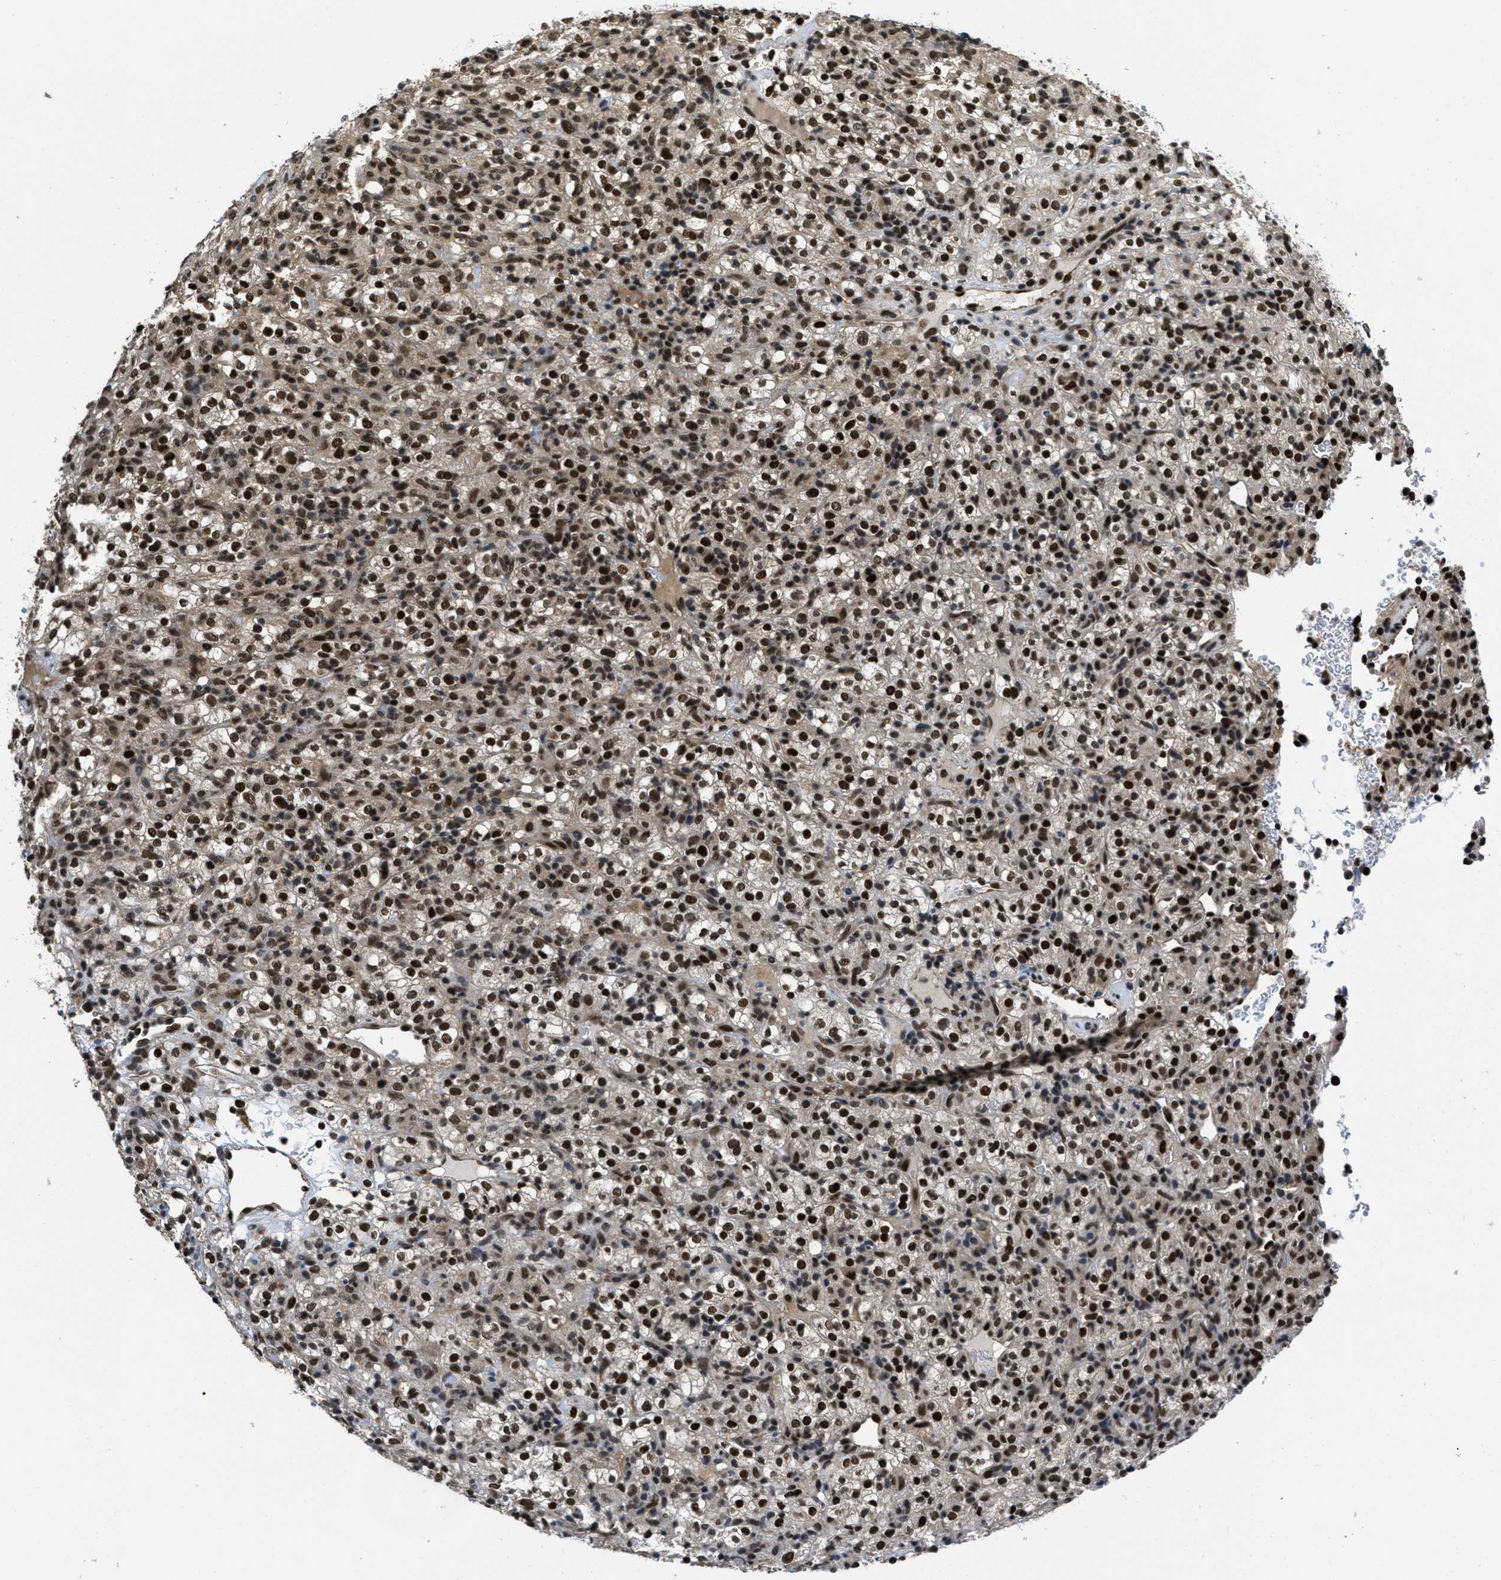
{"staining": {"intensity": "strong", "quantity": ">75%", "location": "nuclear"}, "tissue": "renal cancer", "cell_type": "Tumor cells", "image_type": "cancer", "snomed": [{"axis": "morphology", "description": "Normal tissue, NOS"}, {"axis": "morphology", "description": "Adenocarcinoma, NOS"}, {"axis": "topography", "description": "Kidney"}], "caption": "Protein positivity by immunohistochemistry reveals strong nuclear staining in approximately >75% of tumor cells in renal cancer. The staining is performed using DAB brown chromogen to label protein expression. The nuclei are counter-stained blue using hematoxylin.", "gene": "CUL4B", "patient": {"sex": "female", "age": 72}}